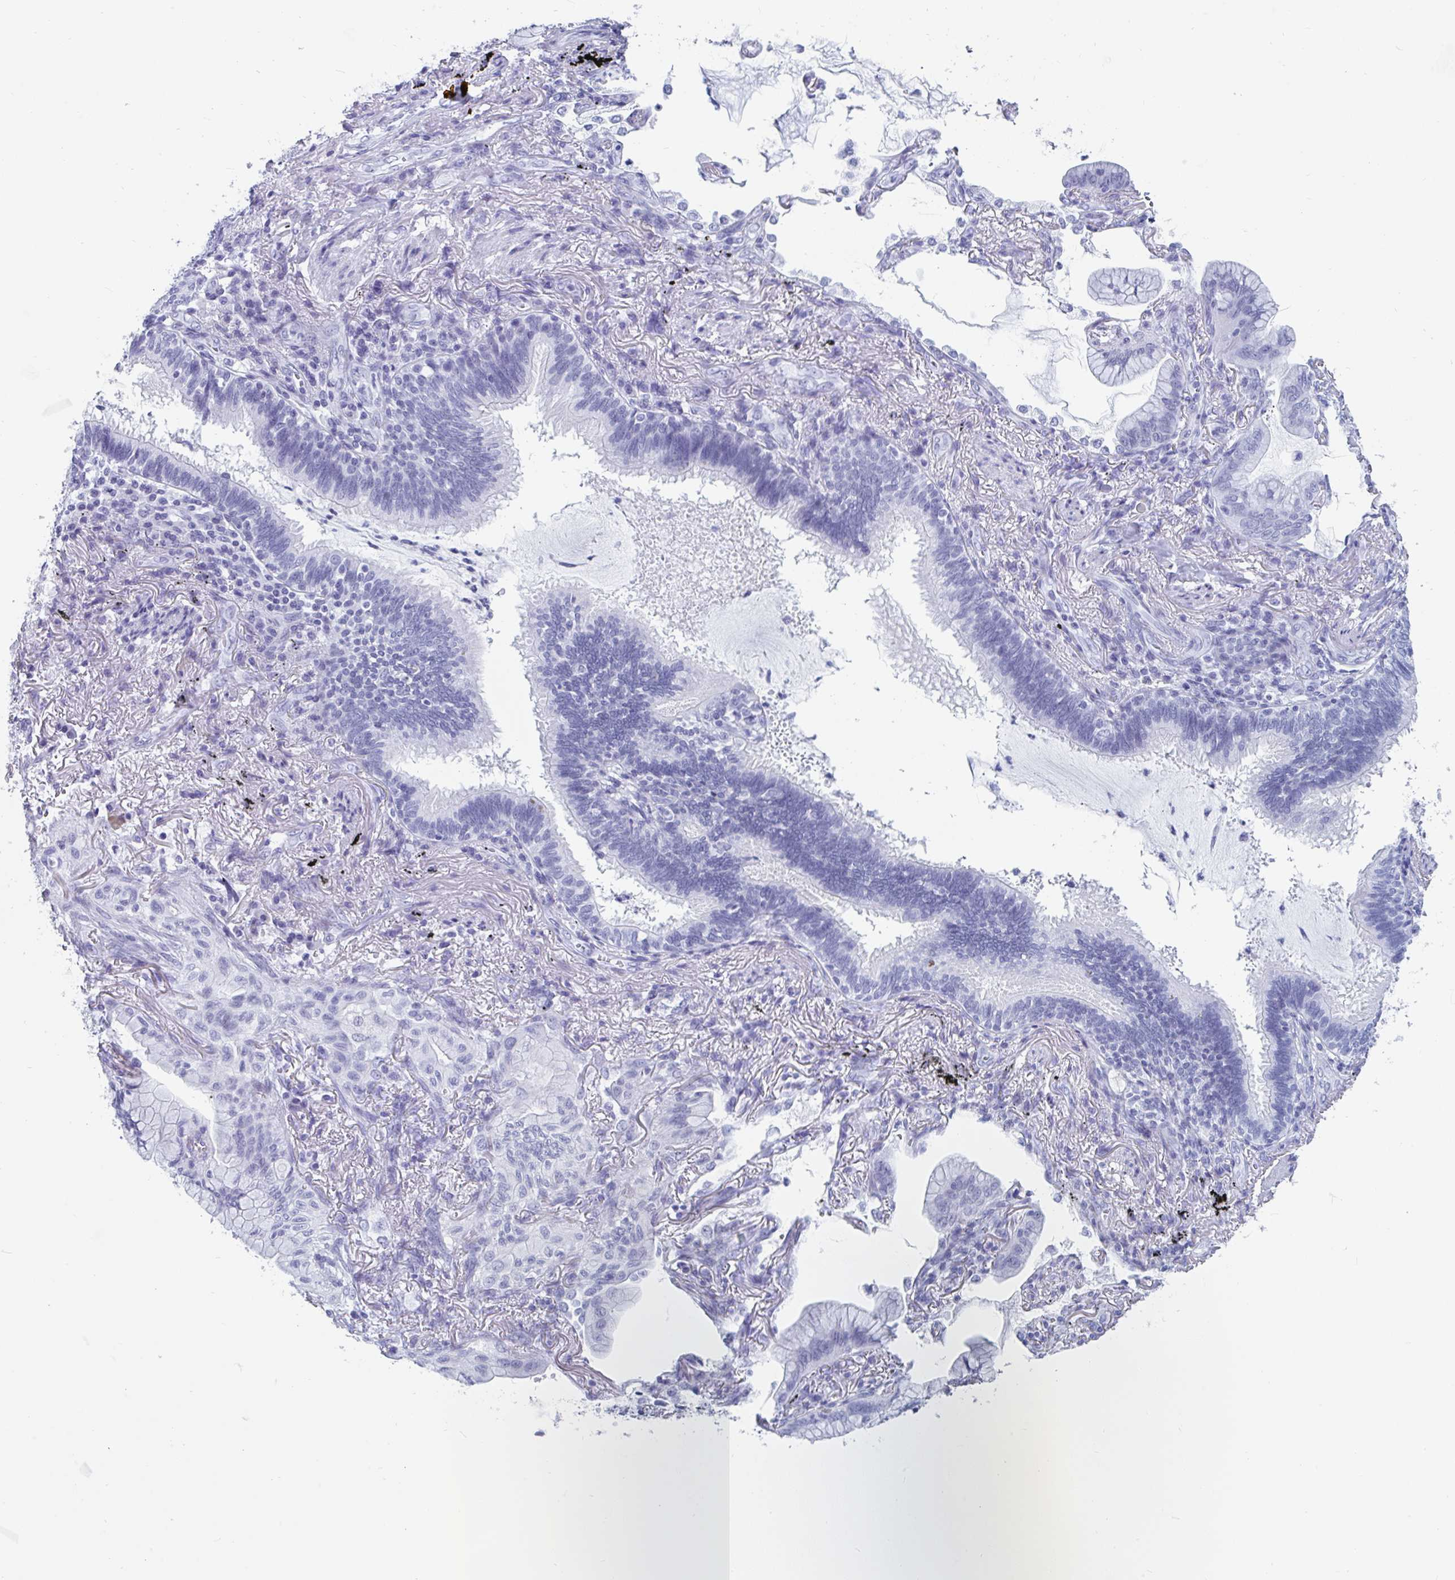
{"staining": {"intensity": "negative", "quantity": "none", "location": "none"}, "tissue": "lung cancer", "cell_type": "Tumor cells", "image_type": "cancer", "snomed": [{"axis": "morphology", "description": "Adenocarcinoma, NOS"}, {"axis": "topography", "description": "Lung"}], "caption": "A high-resolution histopathology image shows IHC staining of lung cancer (adenocarcinoma), which displays no significant staining in tumor cells.", "gene": "GKN2", "patient": {"sex": "male", "age": 77}}